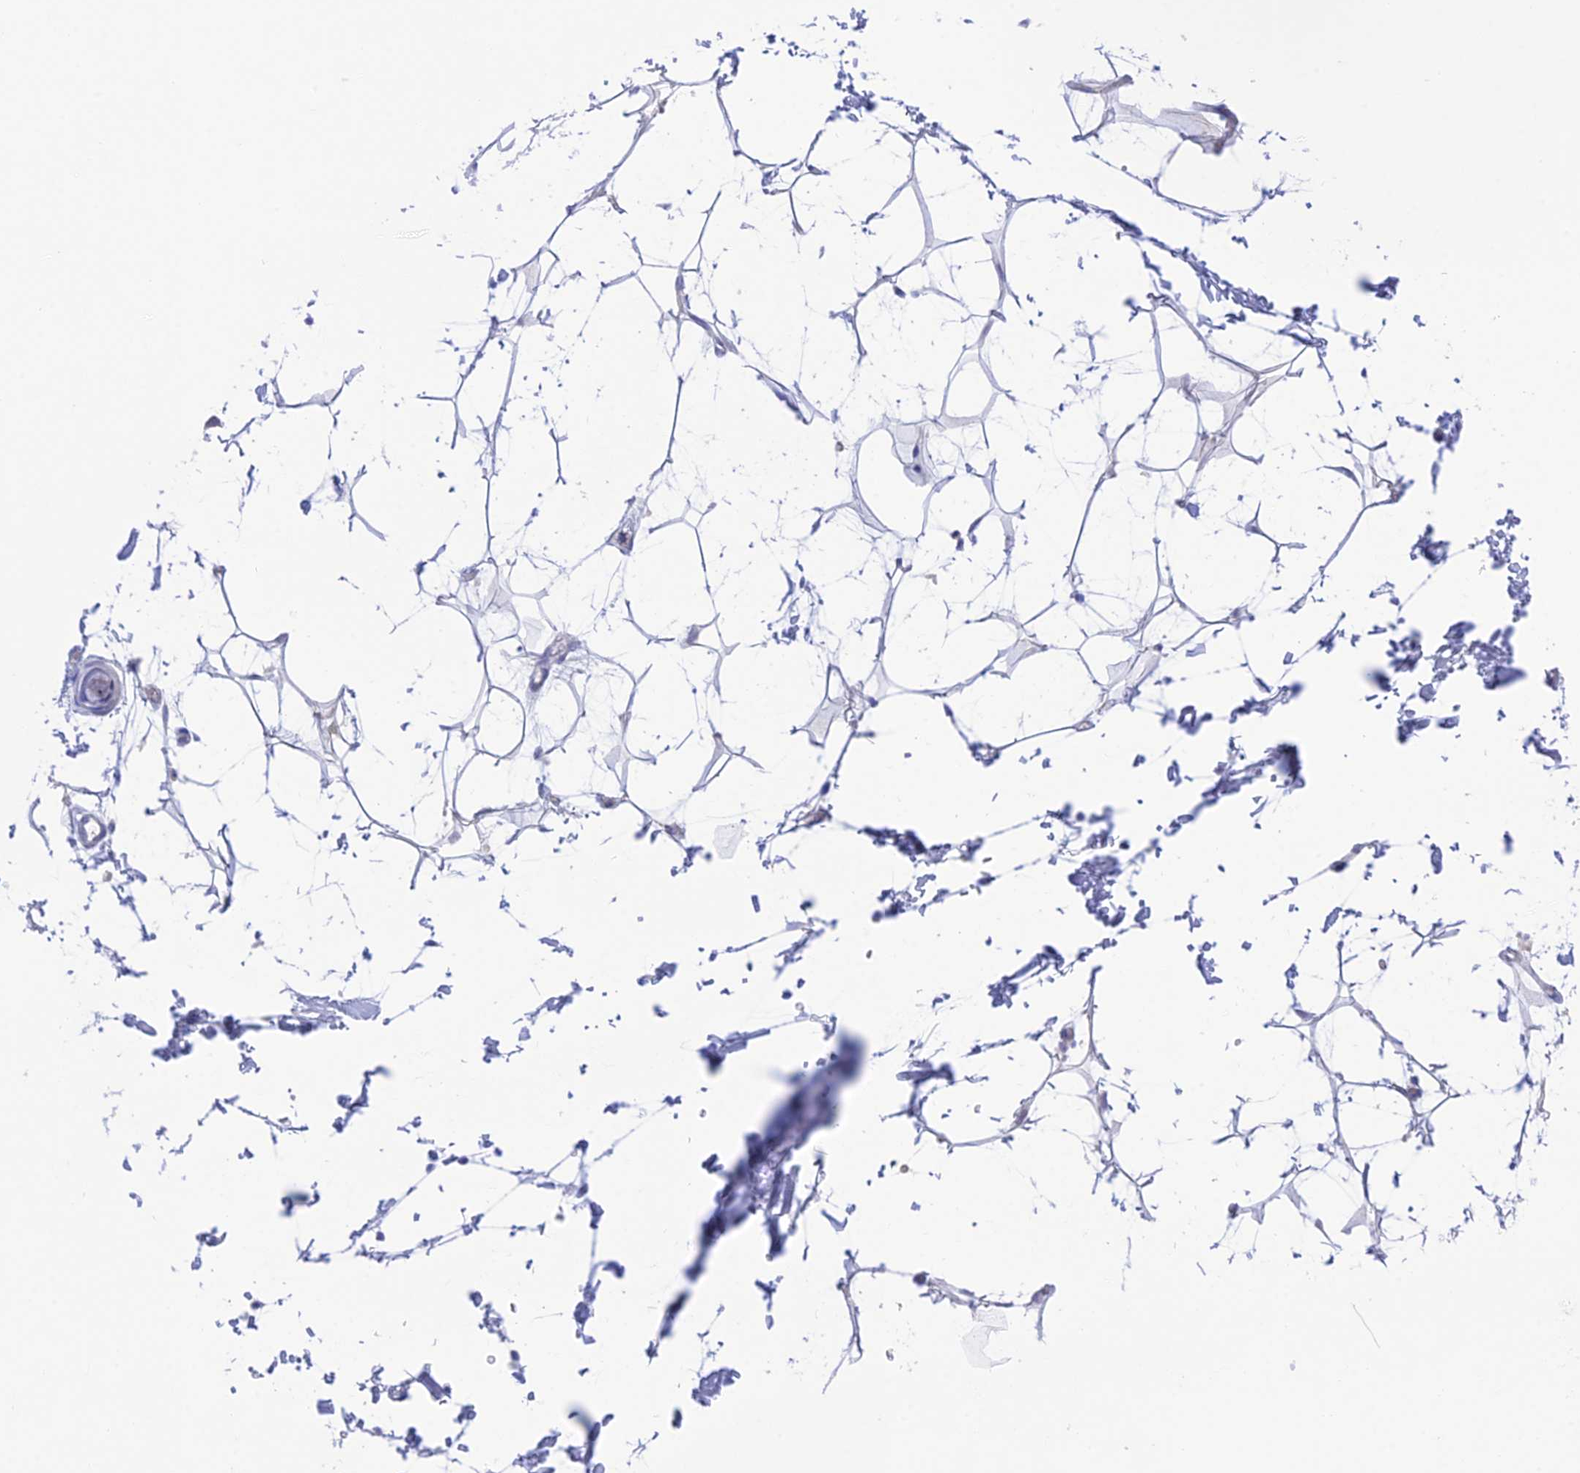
{"staining": {"intensity": "negative", "quantity": "none", "location": "none"}, "tissue": "adipose tissue", "cell_type": "Adipocytes", "image_type": "normal", "snomed": [{"axis": "morphology", "description": "Normal tissue, NOS"}, {"axis": "topography", "description": "Soft tissue"}], "caption": "Immunohistochemical staining of unremarkable adipose tissue shows no significant staining in adipocytes. (DAB (3,3'-diaminobenzidine) immunohistochemistry visualized using brightfield microscopy, high magnification).", "gene": "CHSY3", "patient": {"sex": "male", "age": 72}}